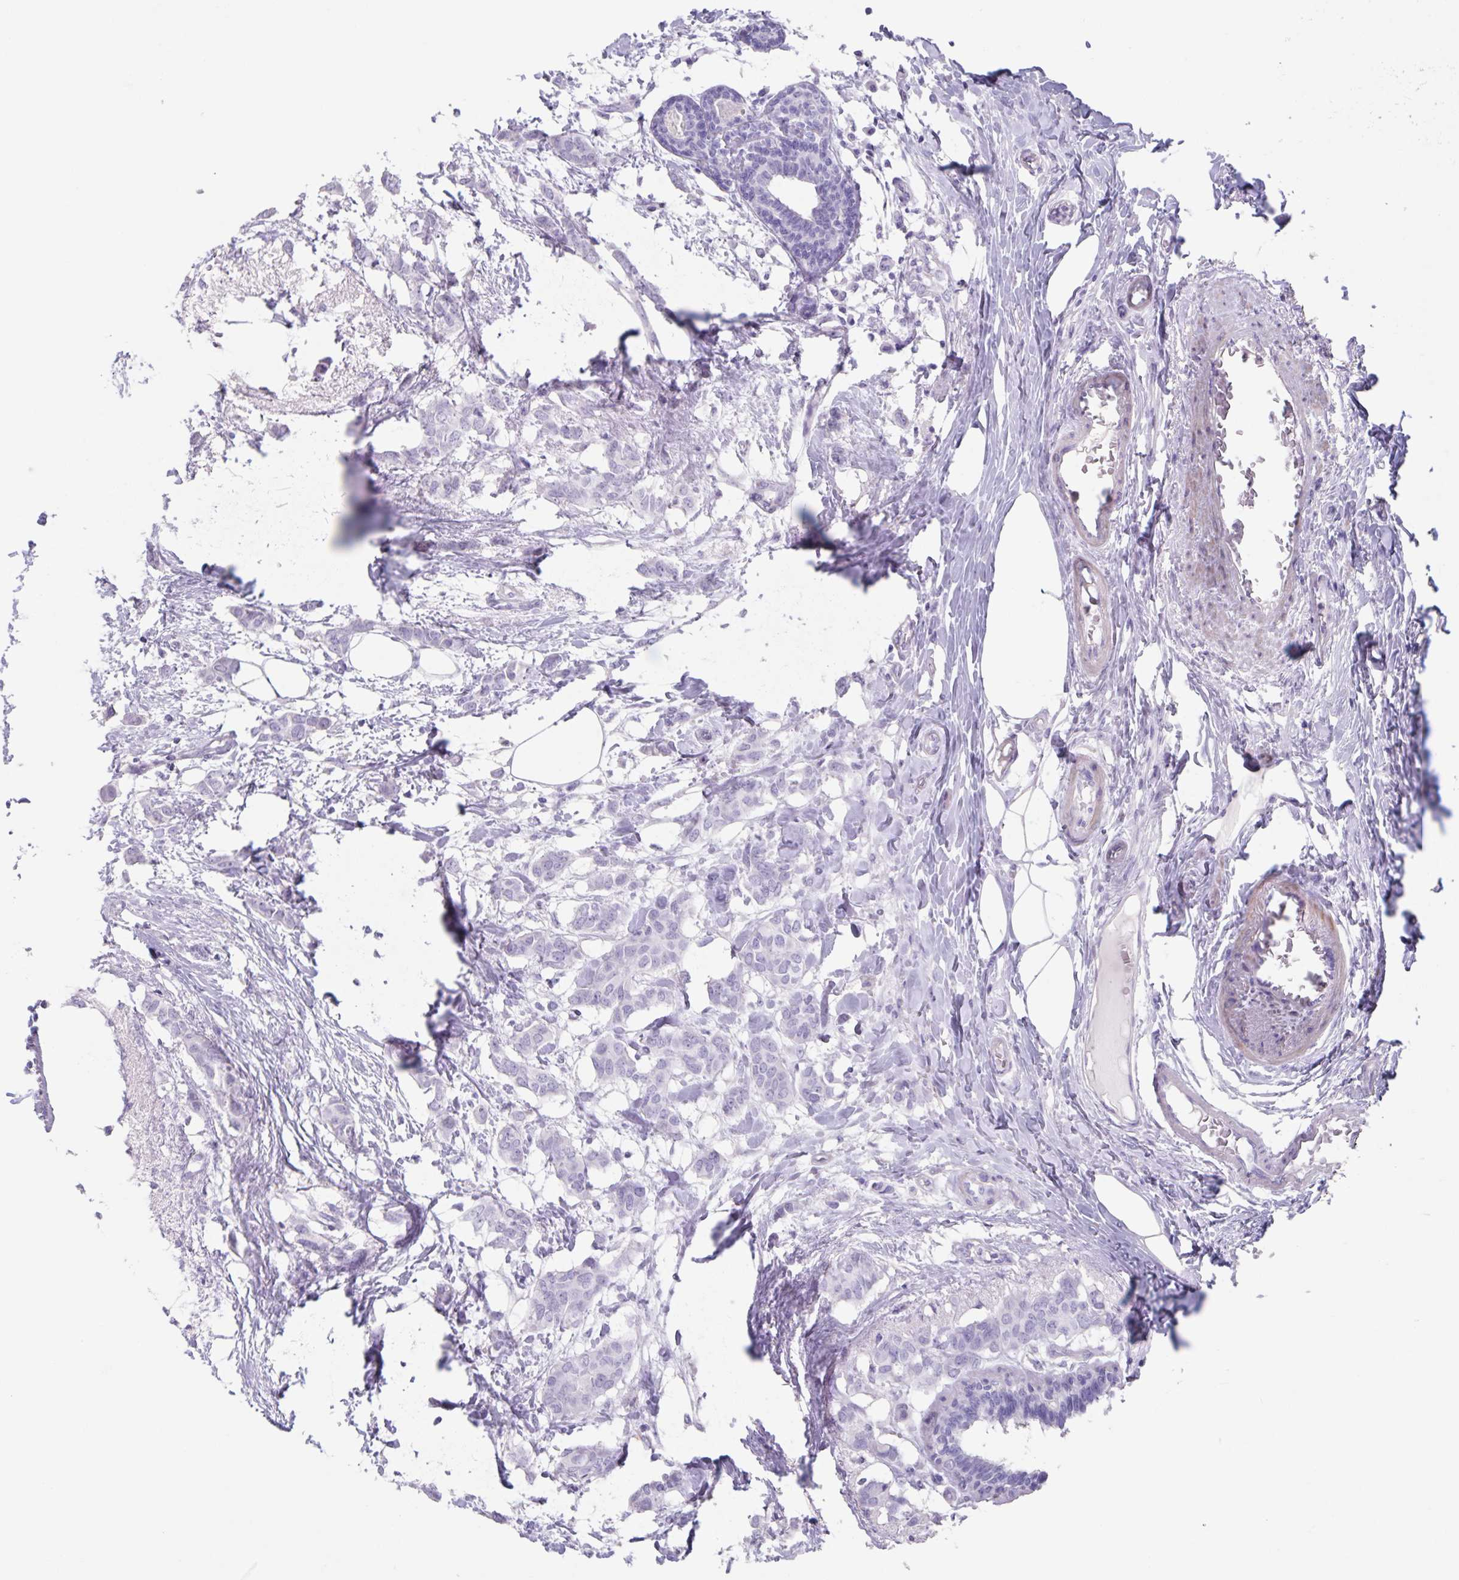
{"staining": {"intensity": "negative", "quantity": "none", "location": "none"}, "tissue": "breast cancer", "cell_type": "Tumor cells", "image_type": "cancer", "snomed": [{"axis": "morphology", "description": "Duct carcinoma"}, {"axis": "topography", "description": "Breast"}], "caption": "A photomicrograph of human breast cancer is negative for staining in tumor cells.", "gene": "C11orf42", "patient": {"sex": "female", "age": 62}}